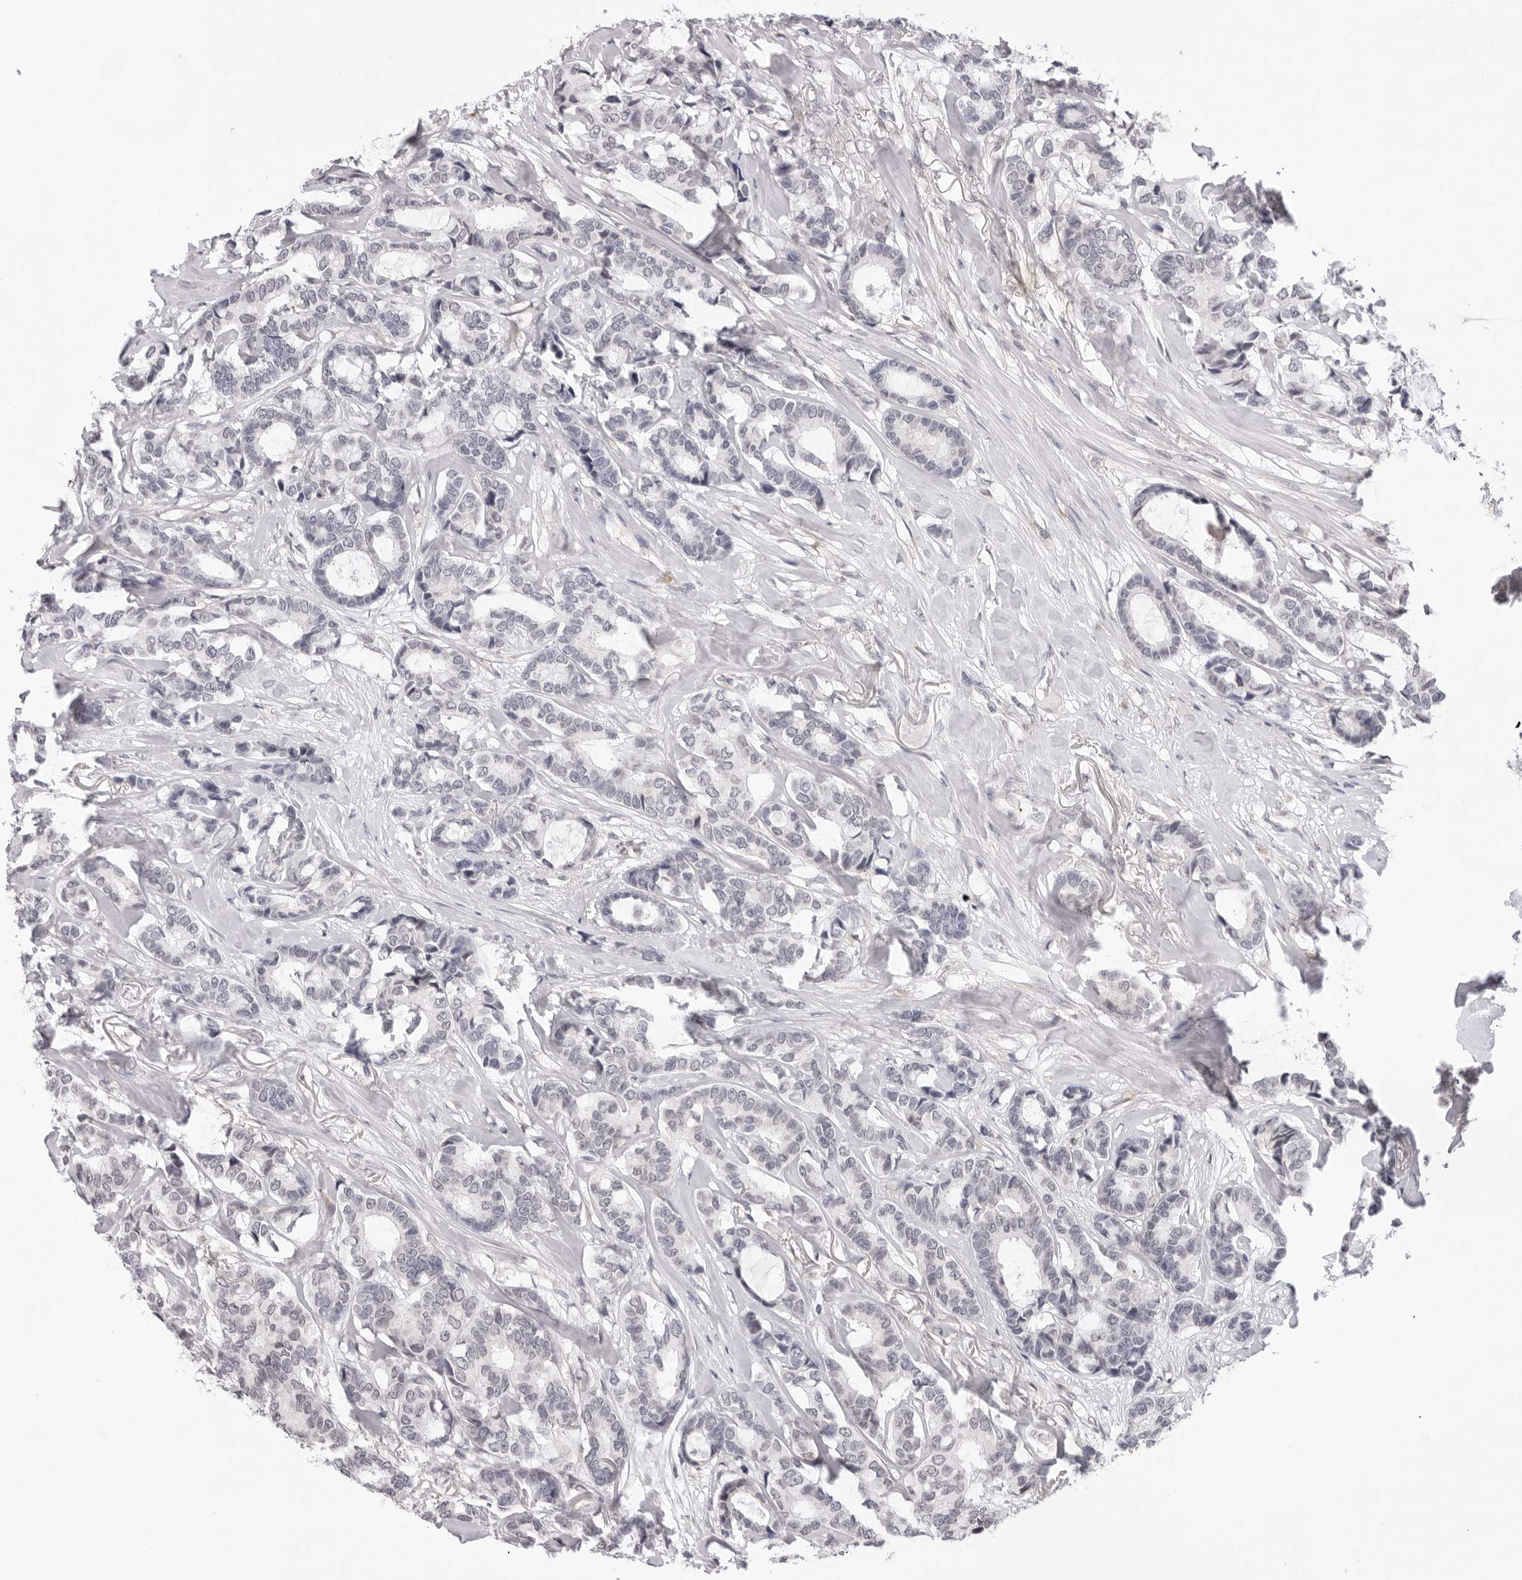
{"staining": {"intensity": "negative", "quantity": "none", "location": "none"}, "tissue": "breast cancer", "cell_type": "Tumor cells", "image_type": "cancer", "snomed": [{"axis": "morphology", "description": "Duct carcinoma"}, {"axis": "topography", "description": "Breast"}], "caption": "Tumor cells show no significant positivity in breast invasive ductal carcinoma. Brightfield microscopy of immunohistochemistry (IHC) stained with DAB (brown) and hematoxylin (blue), captured at high magnification.", "gene": "IL17RA", "patient": {"sex": "female", "age": 87}}